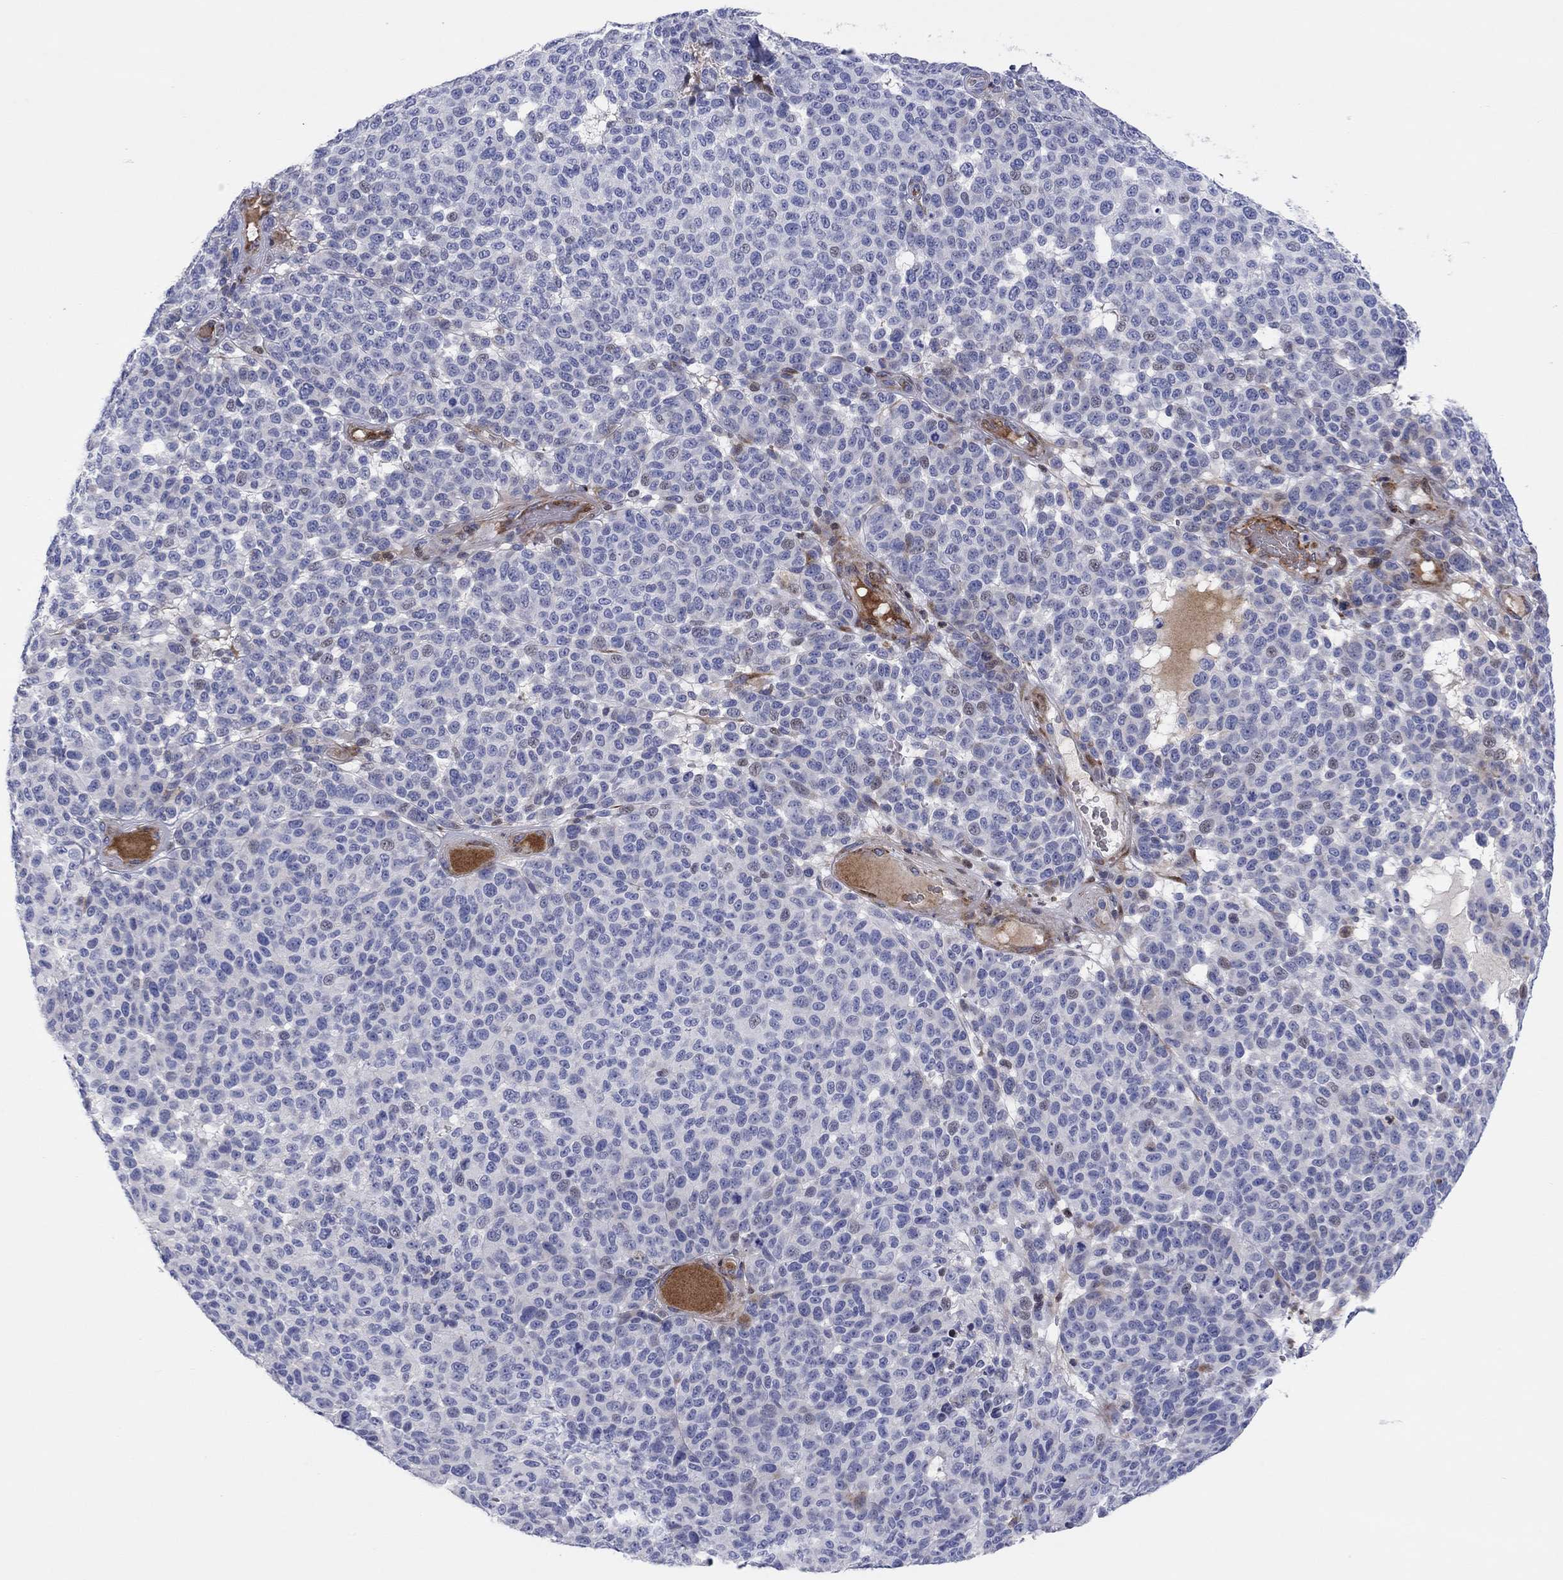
{"staining": {"intensity": "negative", "quantity": "none", "location": "none"}, "tissue": "melanoma", "cell_type": "Tumor cells", "image_type": "cancer", "snomed": [{"axis": "morphology", "description": "Malignant melanoma, NOS"}, {"axis": "topography", "description": "Skin"}], "caption": "High power microscopy histopathology image of an immunohistochemistry (IHC) image of malignant melanoma, revealing no significant expression in tumor cells.", "gene": "ARHGAP36", "patient": {"sex": "female", "age": 95}}